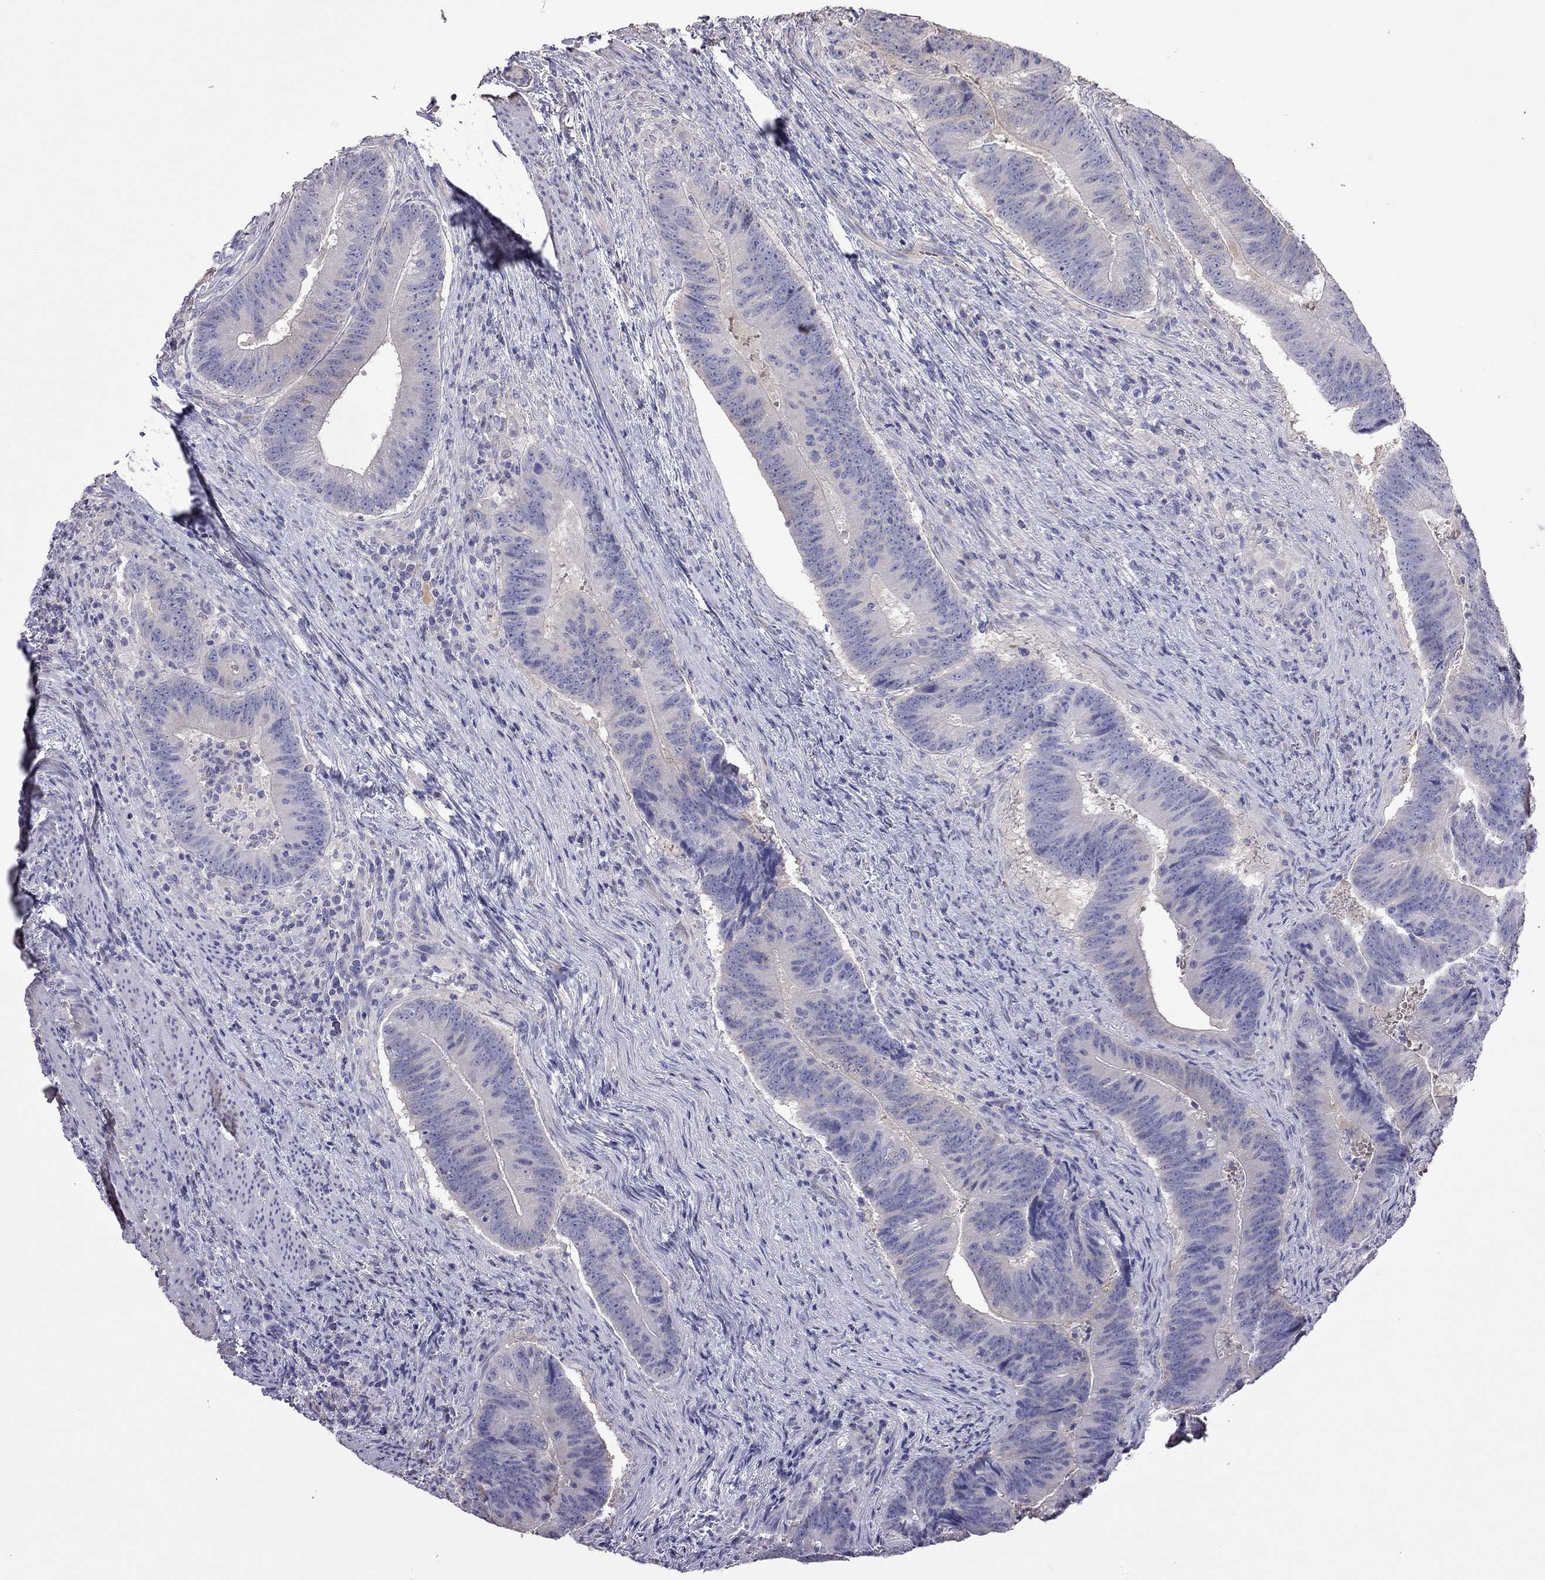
{"staining": {"intensity": "negative", "quantity": "none", "location": "none"}, "tissue": "colorectal cancer", "cell_type": "Tumor cells", "image_type": "cancer", "snomed": [{"axis": "morphology", "description": "Adenocarcinoma, NOS"}, {"axis": "topography", "description": "Colon"}], "caption": "High power microscopy micrograph of an IHC histopathology image of colorectal cancer (adenocarcinoma), revealing no significant staining in tumor cells. Nuclei are stained in blue.", "gene": "FEZ1", "patient": {"sex": "female", "age": 87}}